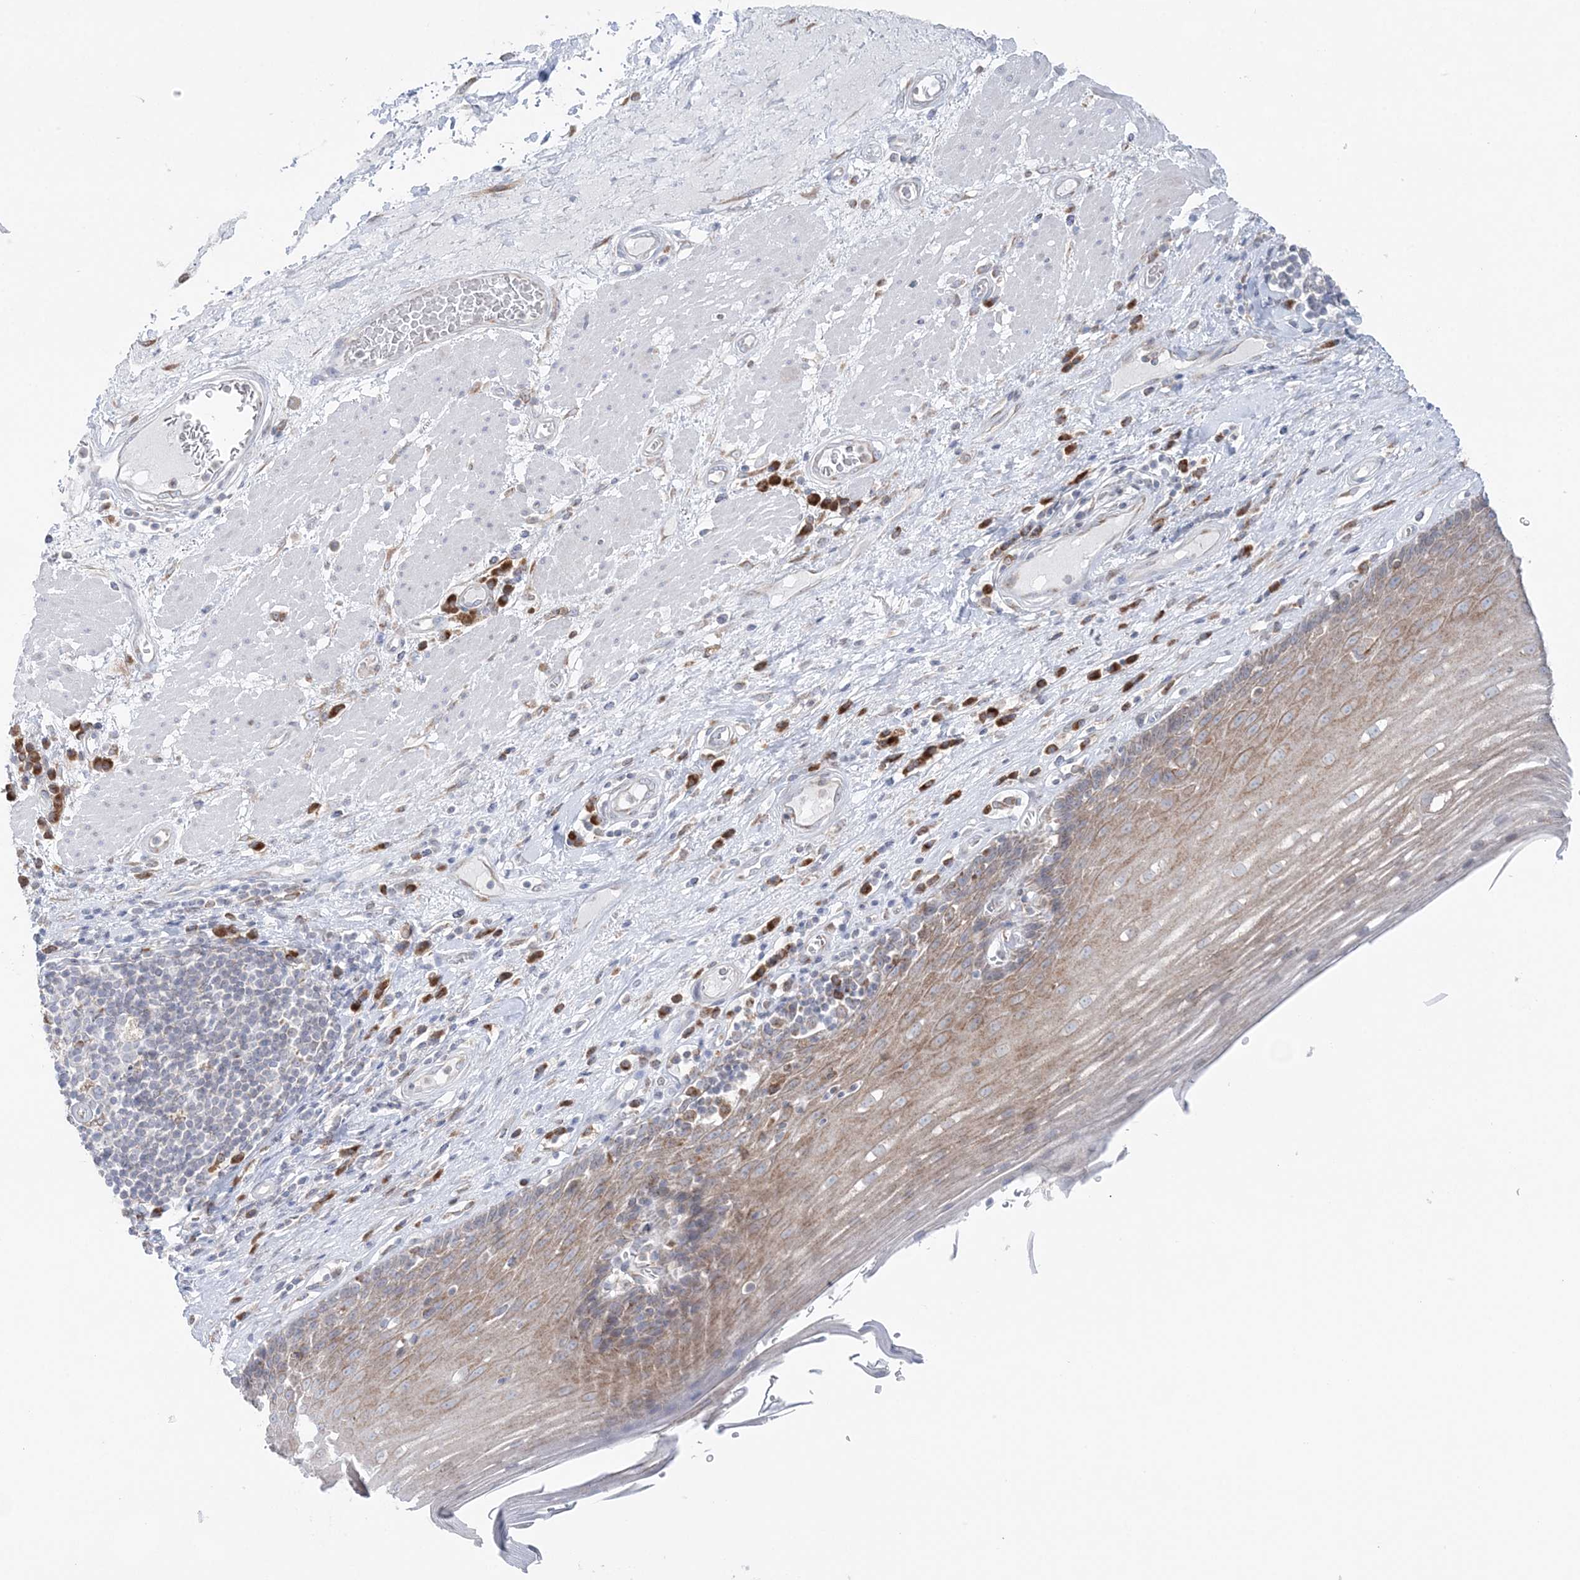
{"staining": {"intensity": "weak", "quantity": "25%-75%", "location": "cytoplasmic/membranous"}, "tissue": "esophagus", "cell_type": "Squamous epithelial cells", "image_type": "normal", "snomed": [{"axis": "morphology", "description": "Normal tissue, NOS"}, {"axis": "topography", "description": "Esophagus"}], "caption": "Immunohistochemistry micrograph of unremarkable esophagus: esophagus stained using IHC shows low levels of weak protein expression localized specifically in the cytoplasmic/membranous of squamous epithelial cells, appearing as a cytoplasmic/membranous brown color.", "gene": "TMED10", "patient": {"sex": "male", "age": 62}}